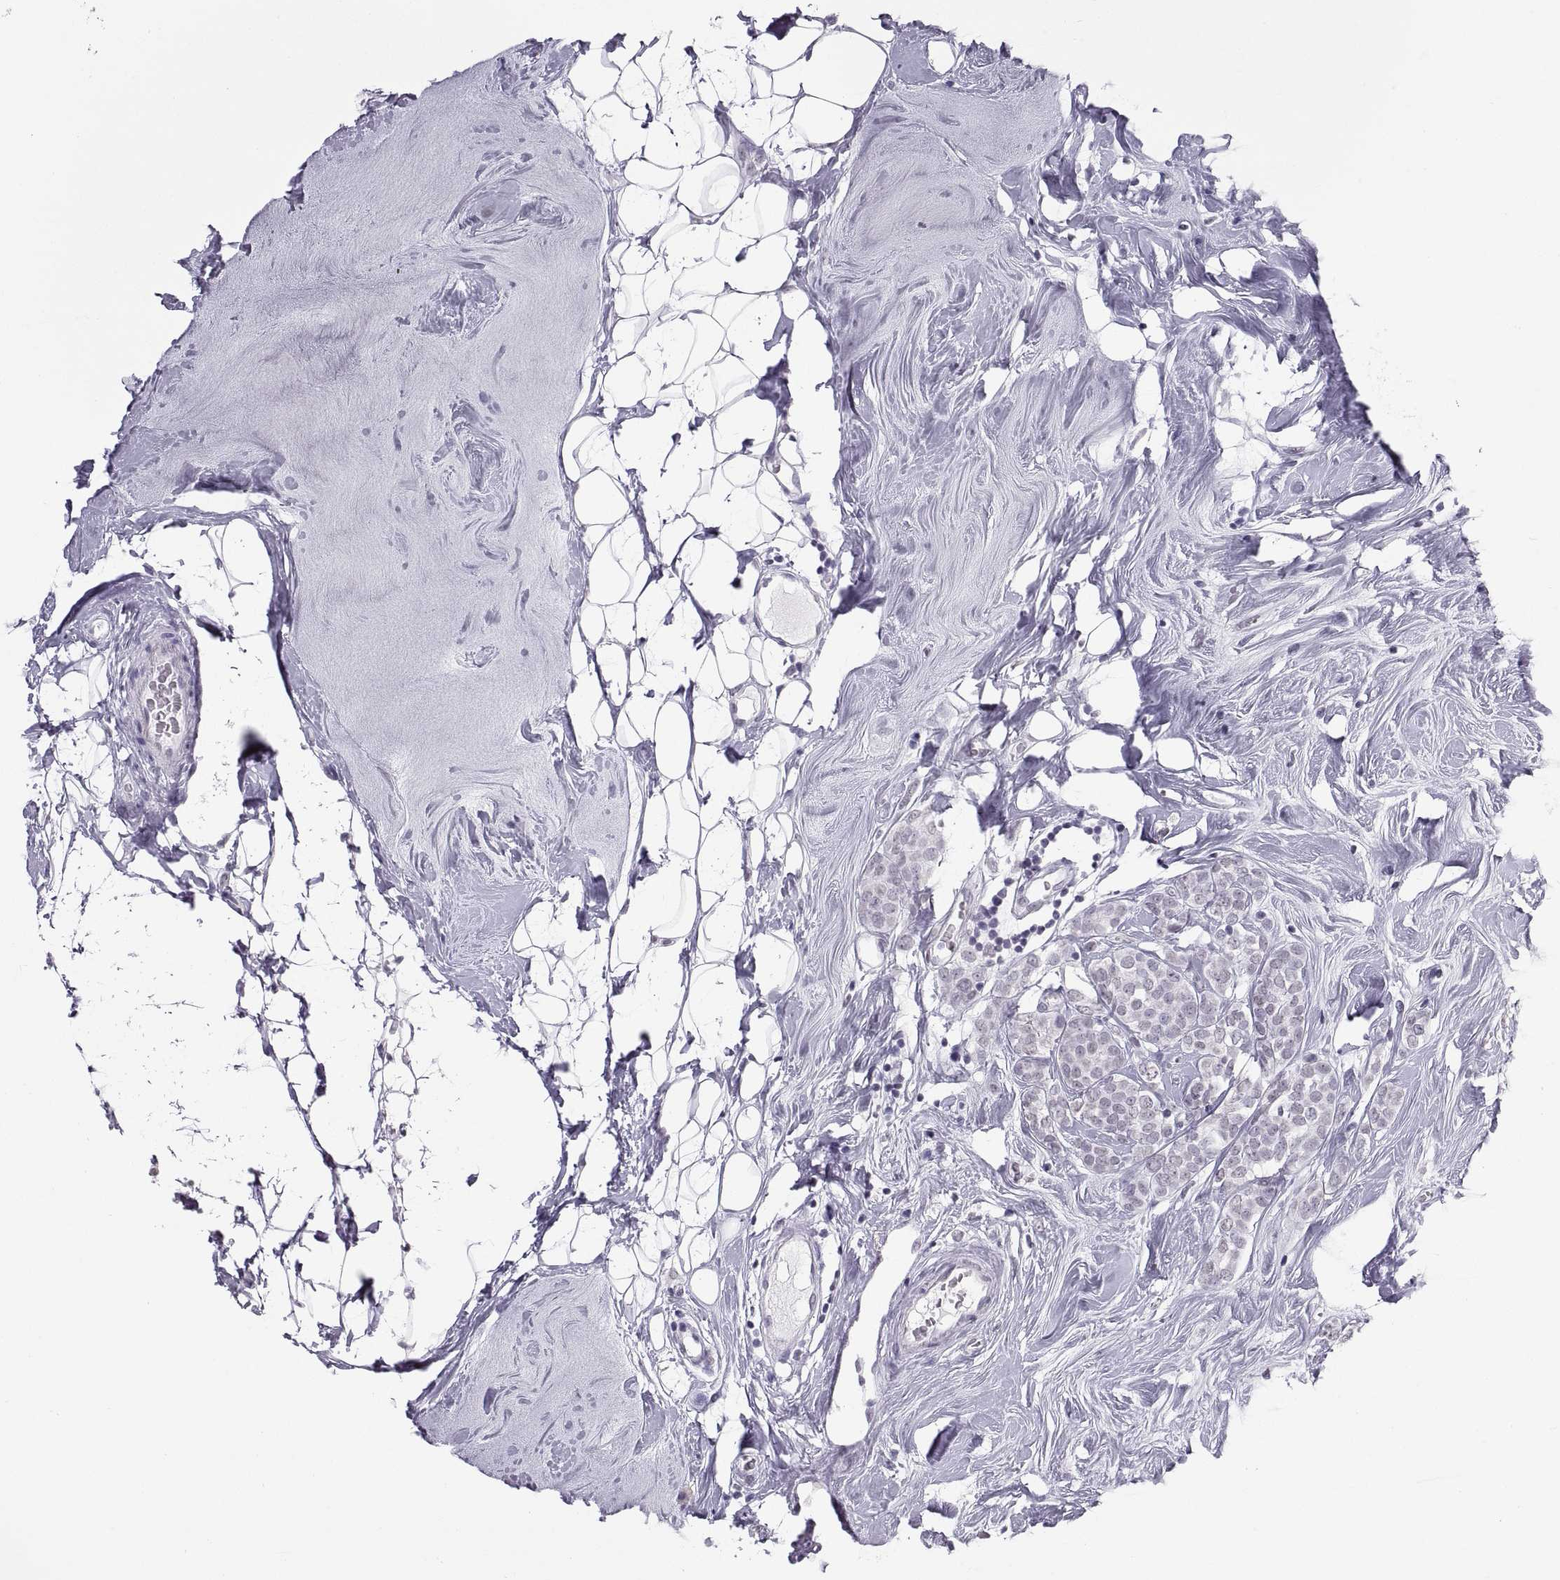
{"staining": {"intensity": "negative", "quantity": "none", "location": "none"}, "tissue": "breast cancer", "cell_type": "Tumor cells", "image_type": "cancer", "snomed": [{"axis": "morphology", "description": "Lobular carcinoma"}, {"axis": "topography", "description": "Breast"}], "caption": "This is an immunohistochemistry photomicrograph of human breast cancer. There is no staining in tumor cells.", "gene": "CARTPT", "patient": {"sex": "female", "age": 49}}